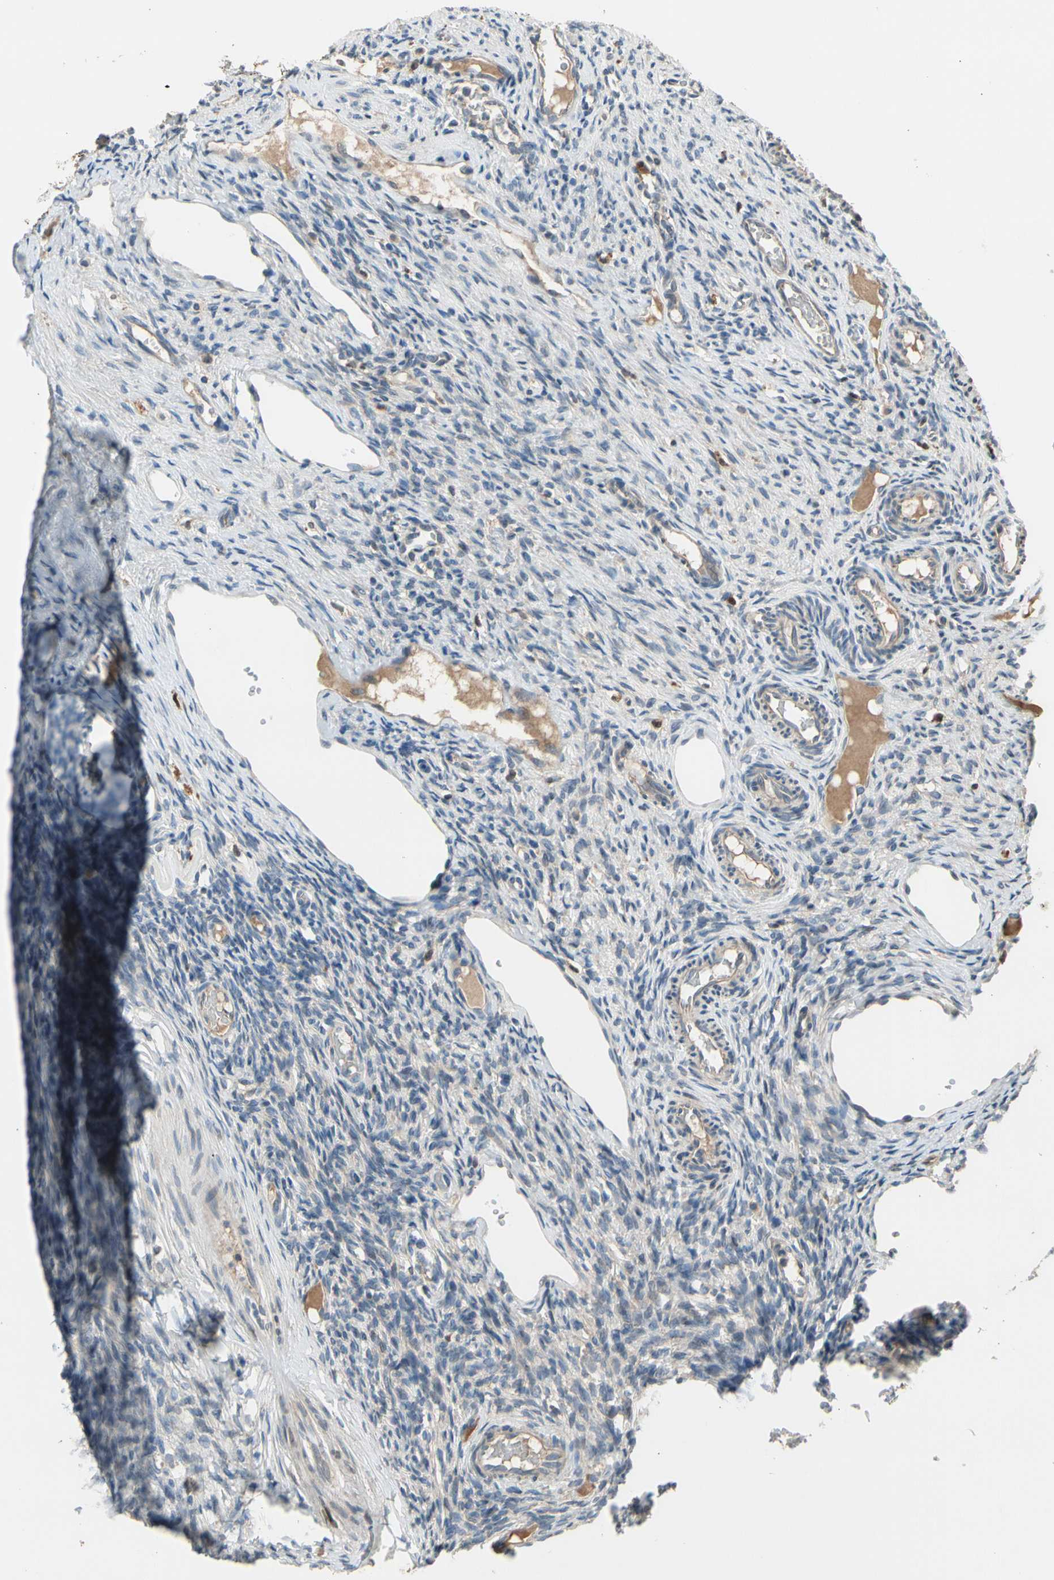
{"staining": {"intensity": "strong", "quantity": ">75%", "location": "cytoplasmic/membranous"}, "tissue": "ovary", "cell_type": "Follicle cells", "image_type": "normal", "snomed": [{"axis": "morphology", "description": "Normal tissue, NOS"}, {"axis": "topography", "description": "Ovary"}], "caption": "This histopathology image reveals normal ovary stained with IHC to label a protein in brown. The cytoplasmic/membranous of follicle cells show strong positivity for the protein. Nuclei are counter-stained blue.", "gene": "NPHP3", "patient": {"sex": "female", "age": 33}}